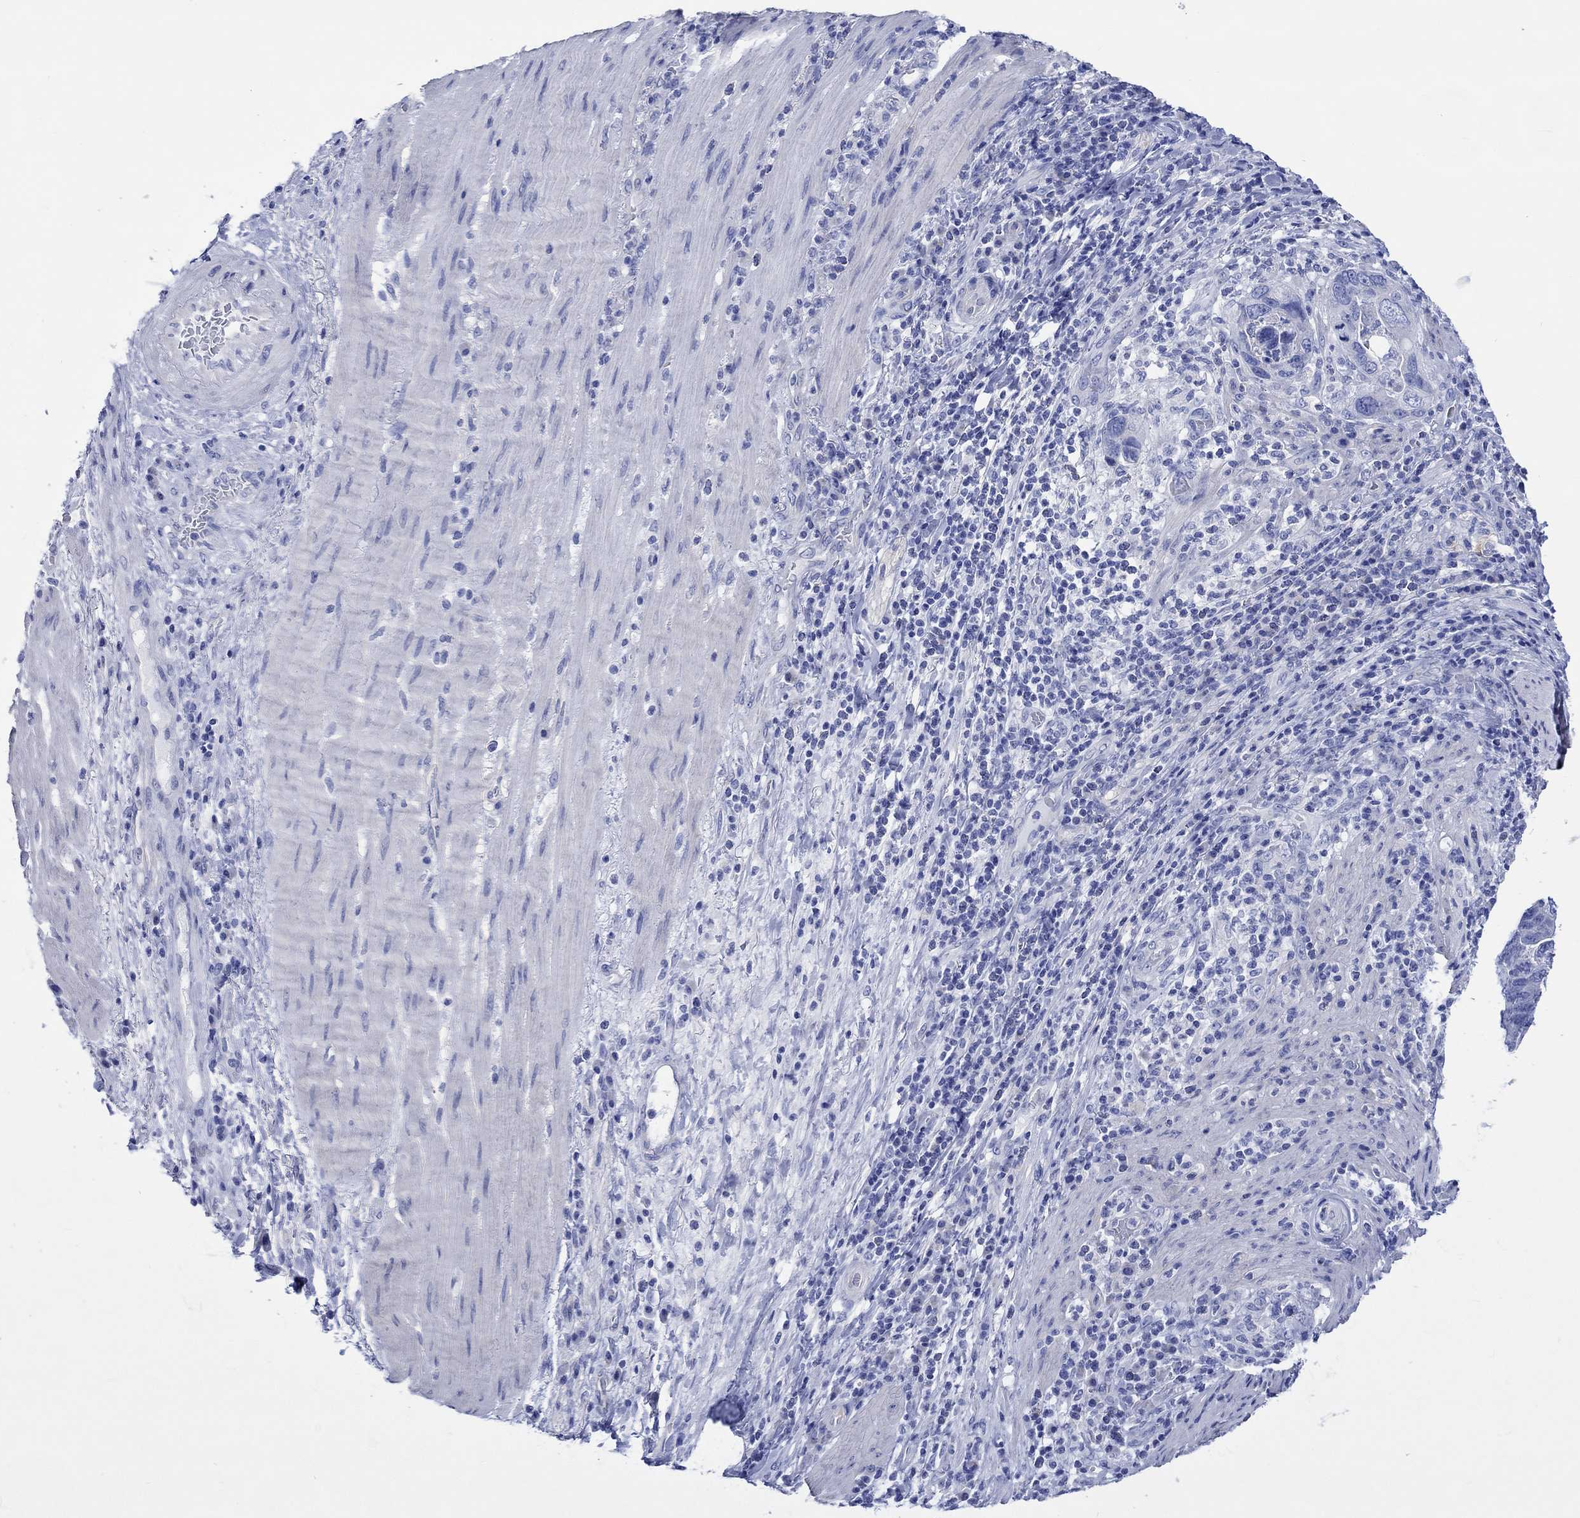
{"staining": {"intensity": "negative", "quantity": "none", "location": "none"}, "tissue": "stomach cancer", "cell_type": "Tumor cells", "image_type": "cancer", "snomed": [{"axis": "morphology", "description": "Adenocarcinoma, NOS"}, {"axis": "topography", "description": "Stomach"}], "caption": "DAB (3,3'-diaminobenzidine) immunohistochemical staining of stomach cancer (adenocarcinoma) shows no significant positivity in tumor cells. Nuclei are stained in blue.", "gene": "CPLX2", "patient": {"sex": "male", "age": 54}}